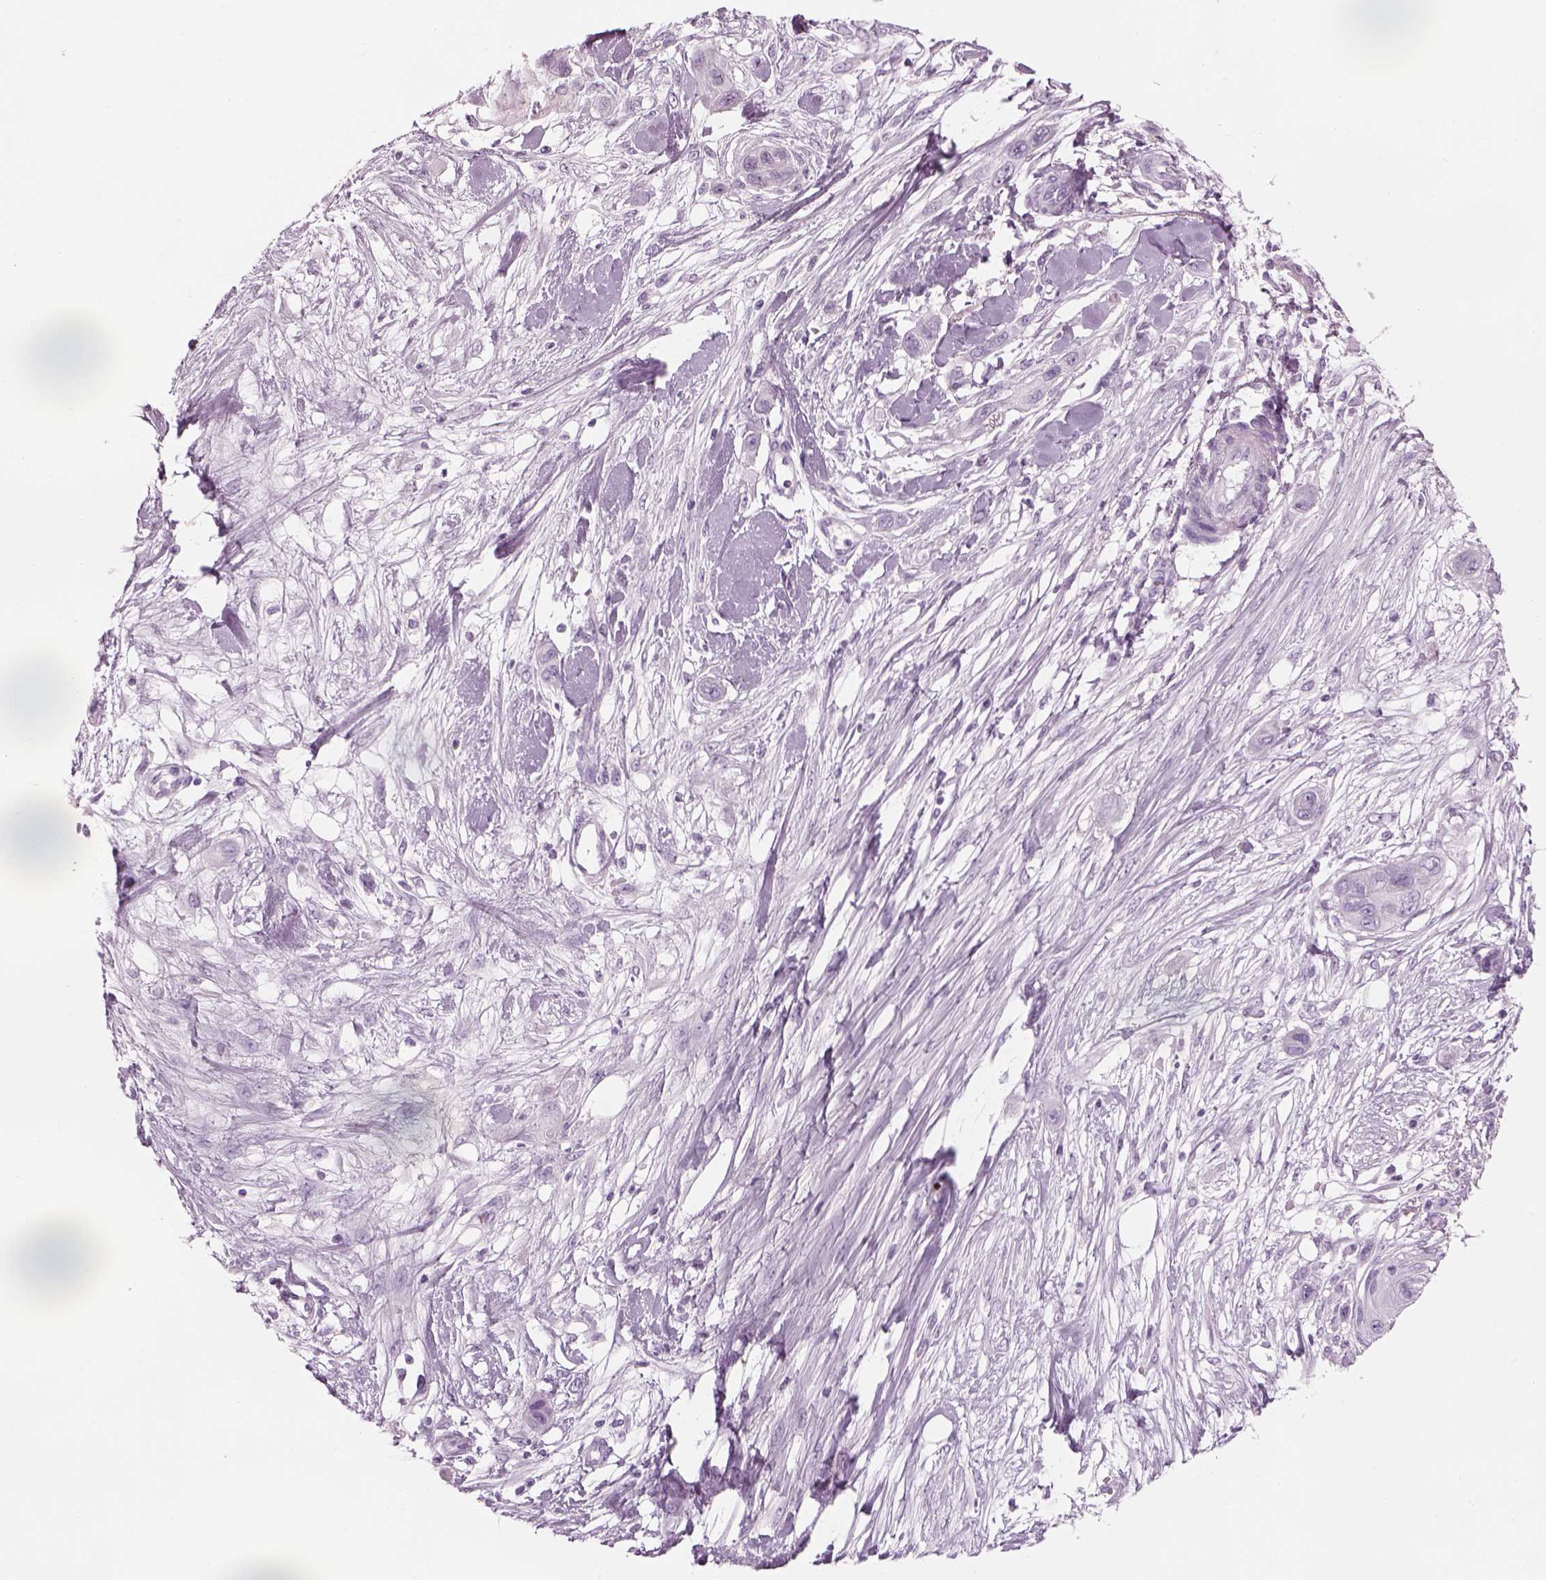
{"staining": {"intensity": "negative", "quantity": "none", "location": "none"}, "tissue": "skin cancer", "cell_type": "Tumor cells", "image_type": "cancer", "snomed": [{"axis": "morphology", "description": "Squamous cell carcinoma, NOS"}, {"axis": "topography", "description": "Skin"}], "caption": "Tumor cells are negative for protein expression in human squamous cell carcinoma (skin).", "gene": "SAG", "patient": {"sex": "male", "age": 79}}